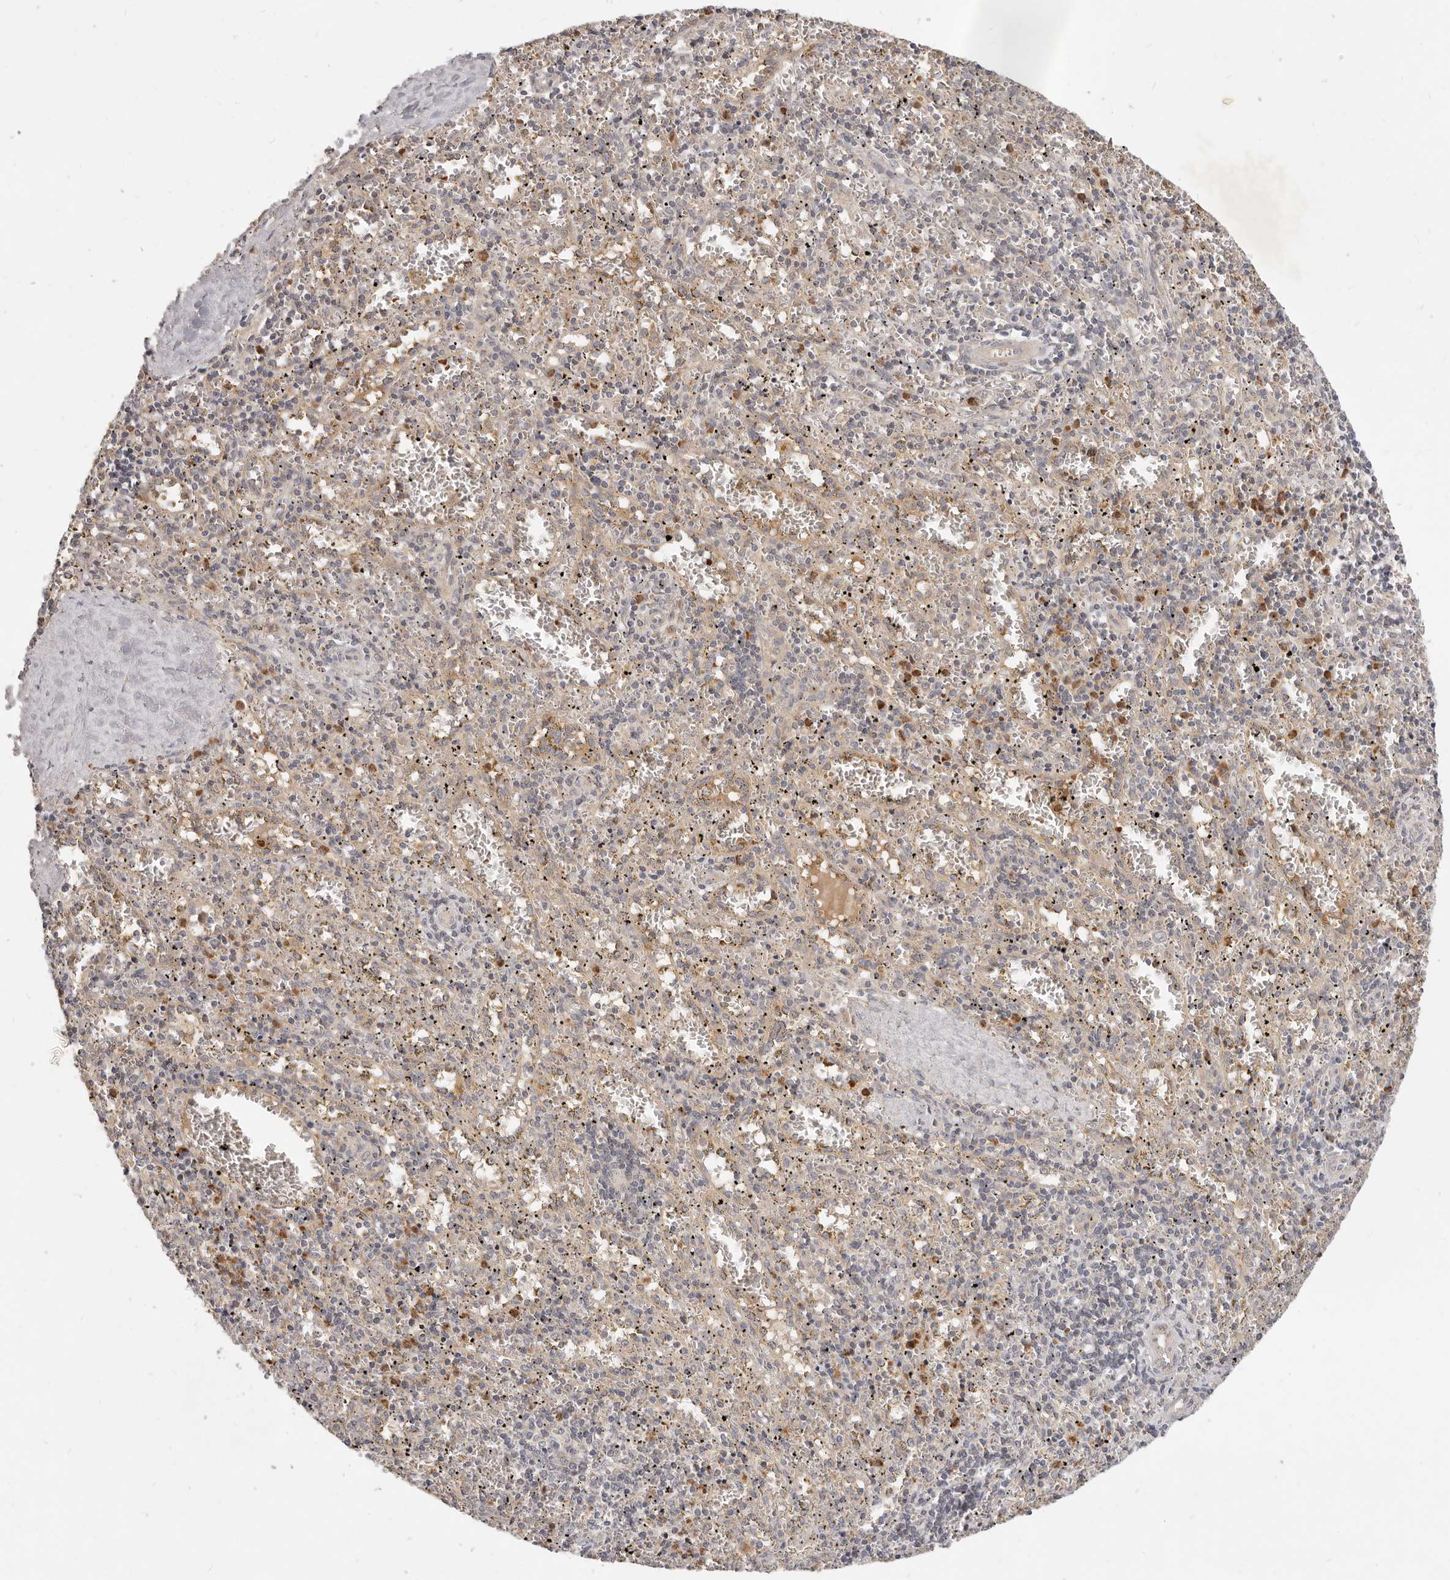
{"staining": {"intensity": "moderate", "quantity": "25%-75%", "location": "cytoplasmic/membranous,nuclear"}, "tissue": "spleen", "cell_type": "Cells in red pulp", "image_type": "normal", "snomed": [{"axis": "morphology", "description": "Normal tissue, NOS"}, {"axis": "topography", "description": "Spleen"}], "caption": "Moderate cytoplasmic/membranous,nuclear protein expression is identified in approximately 25%-75% of cells in red pulp in spleen.", "gene": "USP49", "patient": {"sex": "male", "age": 11}}